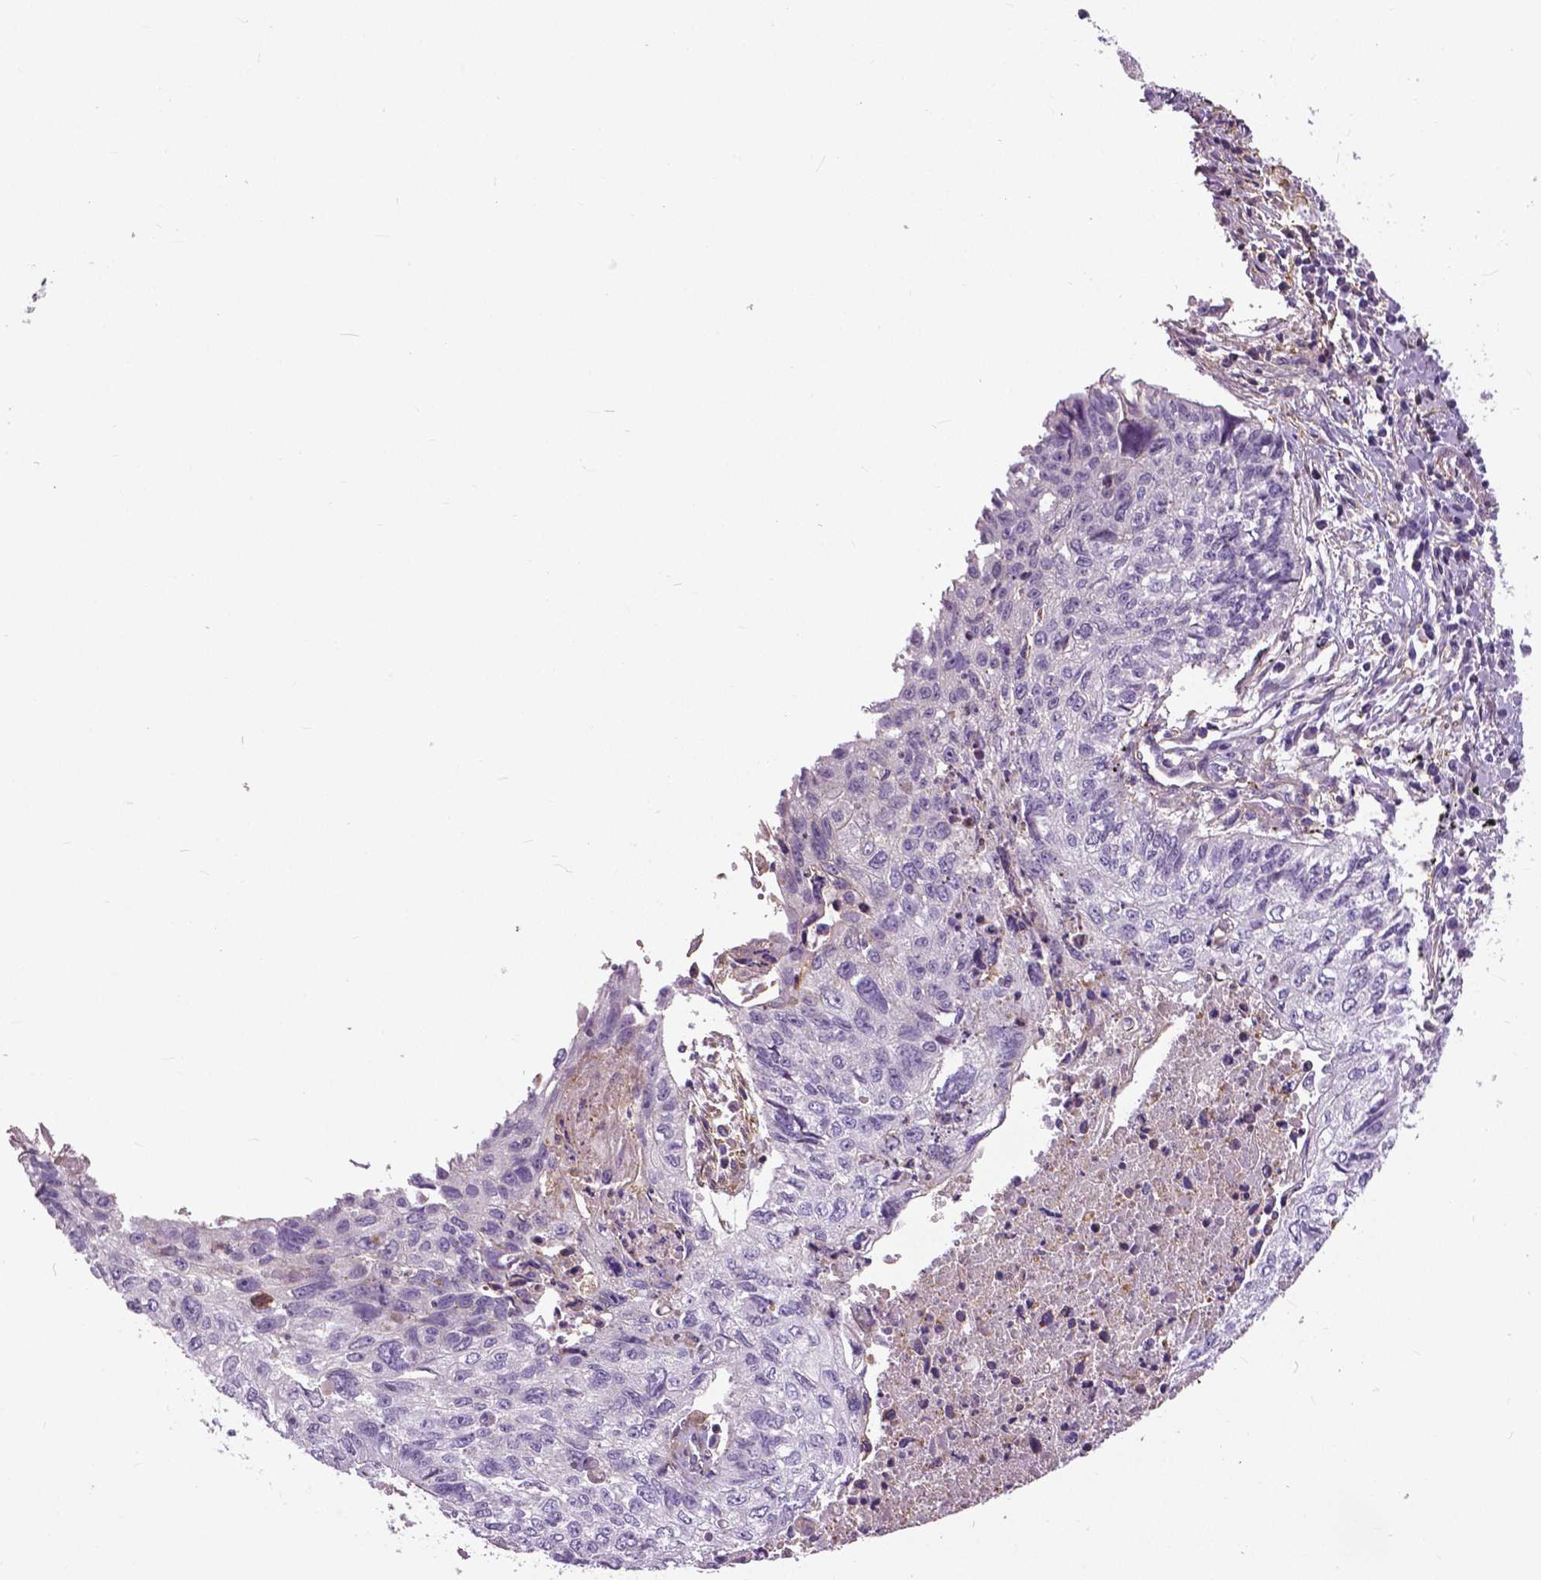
{"staining": {"intensity": "negative", "quantity": "none", "location": "none"}, "tissue": "lung cancer", "cell_type": "Tumor cells", "image_type": "cancer", "snomed": [{"axis": "morphology", "description": "Normal morphology"}, {"axis": "morphology", "description": "Aneuploidy"}, {"axis": "morphology", "description": "Squamous cell carcinoma, NOS"}, {"axis": "topography", "description": "Lymph node"}, {"axis": "topography", "description": "Lung"}], "caption": "This is a micrograph of immunohistochemistry staining of lung squamous cell carcinoma, which shows no positivity in tumor cells.", "gene": "ANXA13", "patient": {"sex": "female", "age": 76}}